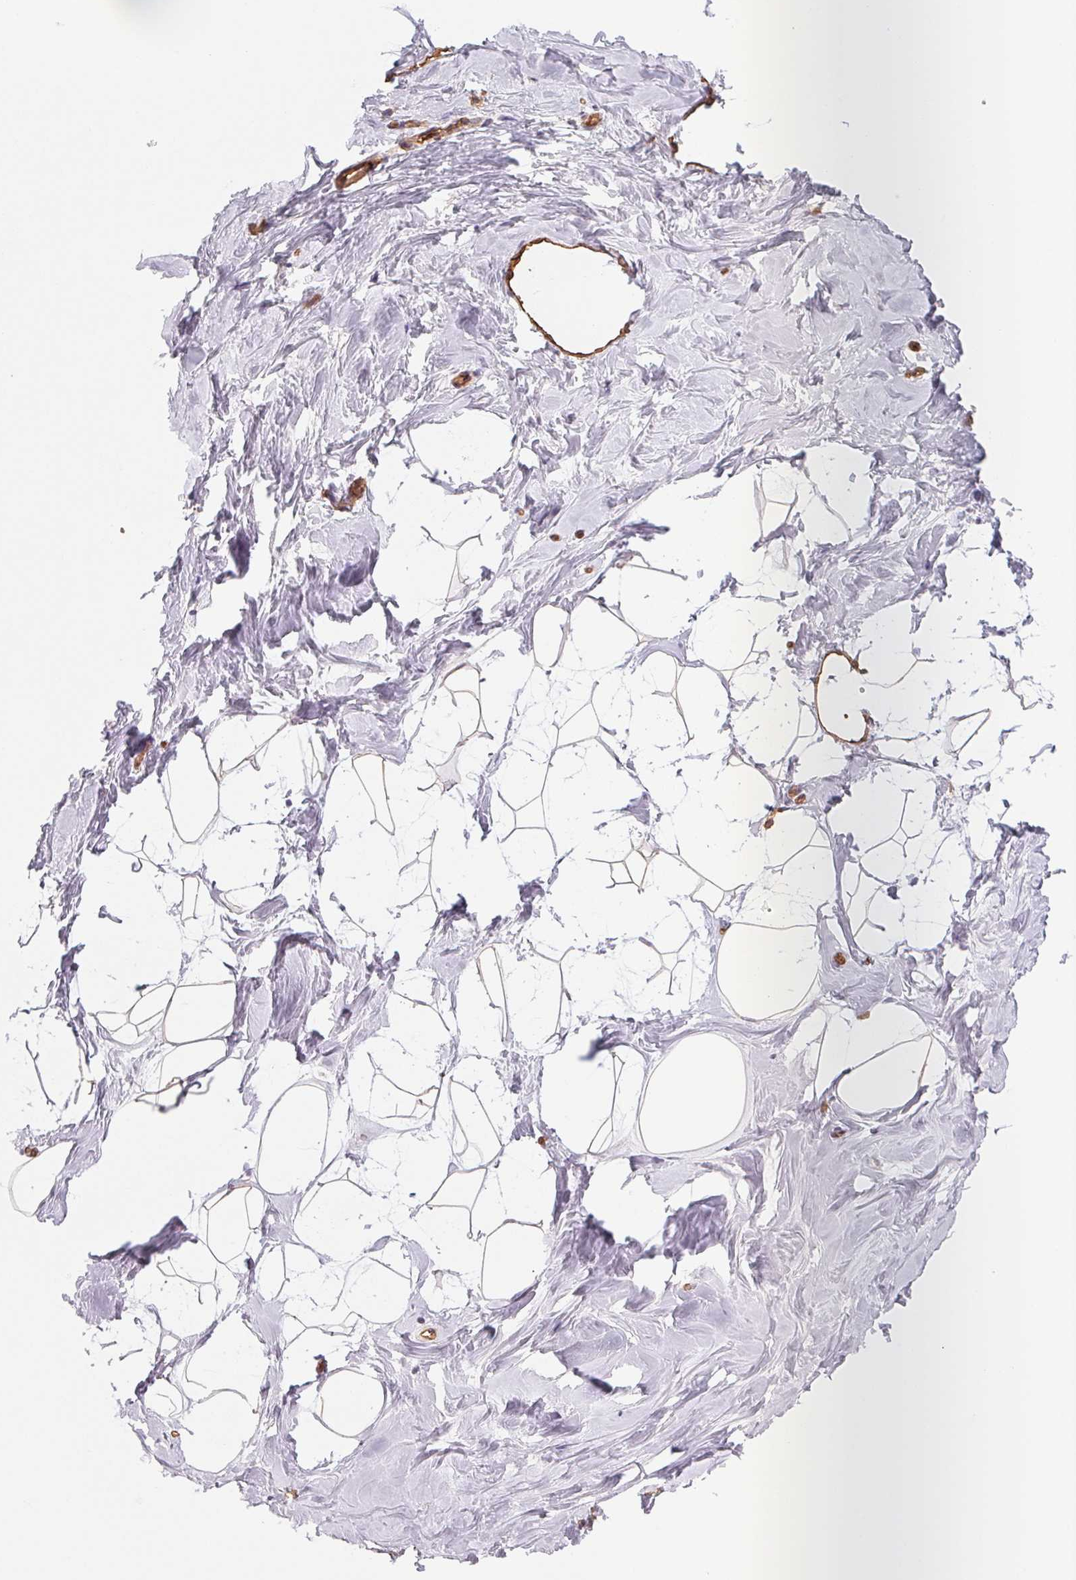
{"staining": {"intensity": "weak", "quantity": "<25%", "location": "cytoplasmic/membranous"}, "tissue": "breast", "cell_type": "Adipocytes", "image_type": "normal", "snomed": [{"axis": "morphology", "description": "Normal tissue, NOS"}, {"axis": "topography", "description": "Breast"}], "caption": "Immunohistochemistry micrograph of benign human breast stained for a protein (brown), which shows no staining in adipocytes. Brightfield microscopy of immunohistochemistry (IHC) stained with DAB (3,3'-diaminobenzidine) (brown) and hematoxylin (blue), captured at high magnification.", "gene": "ANKRD13B", "patient": {"sex": "female", "age": 32}}